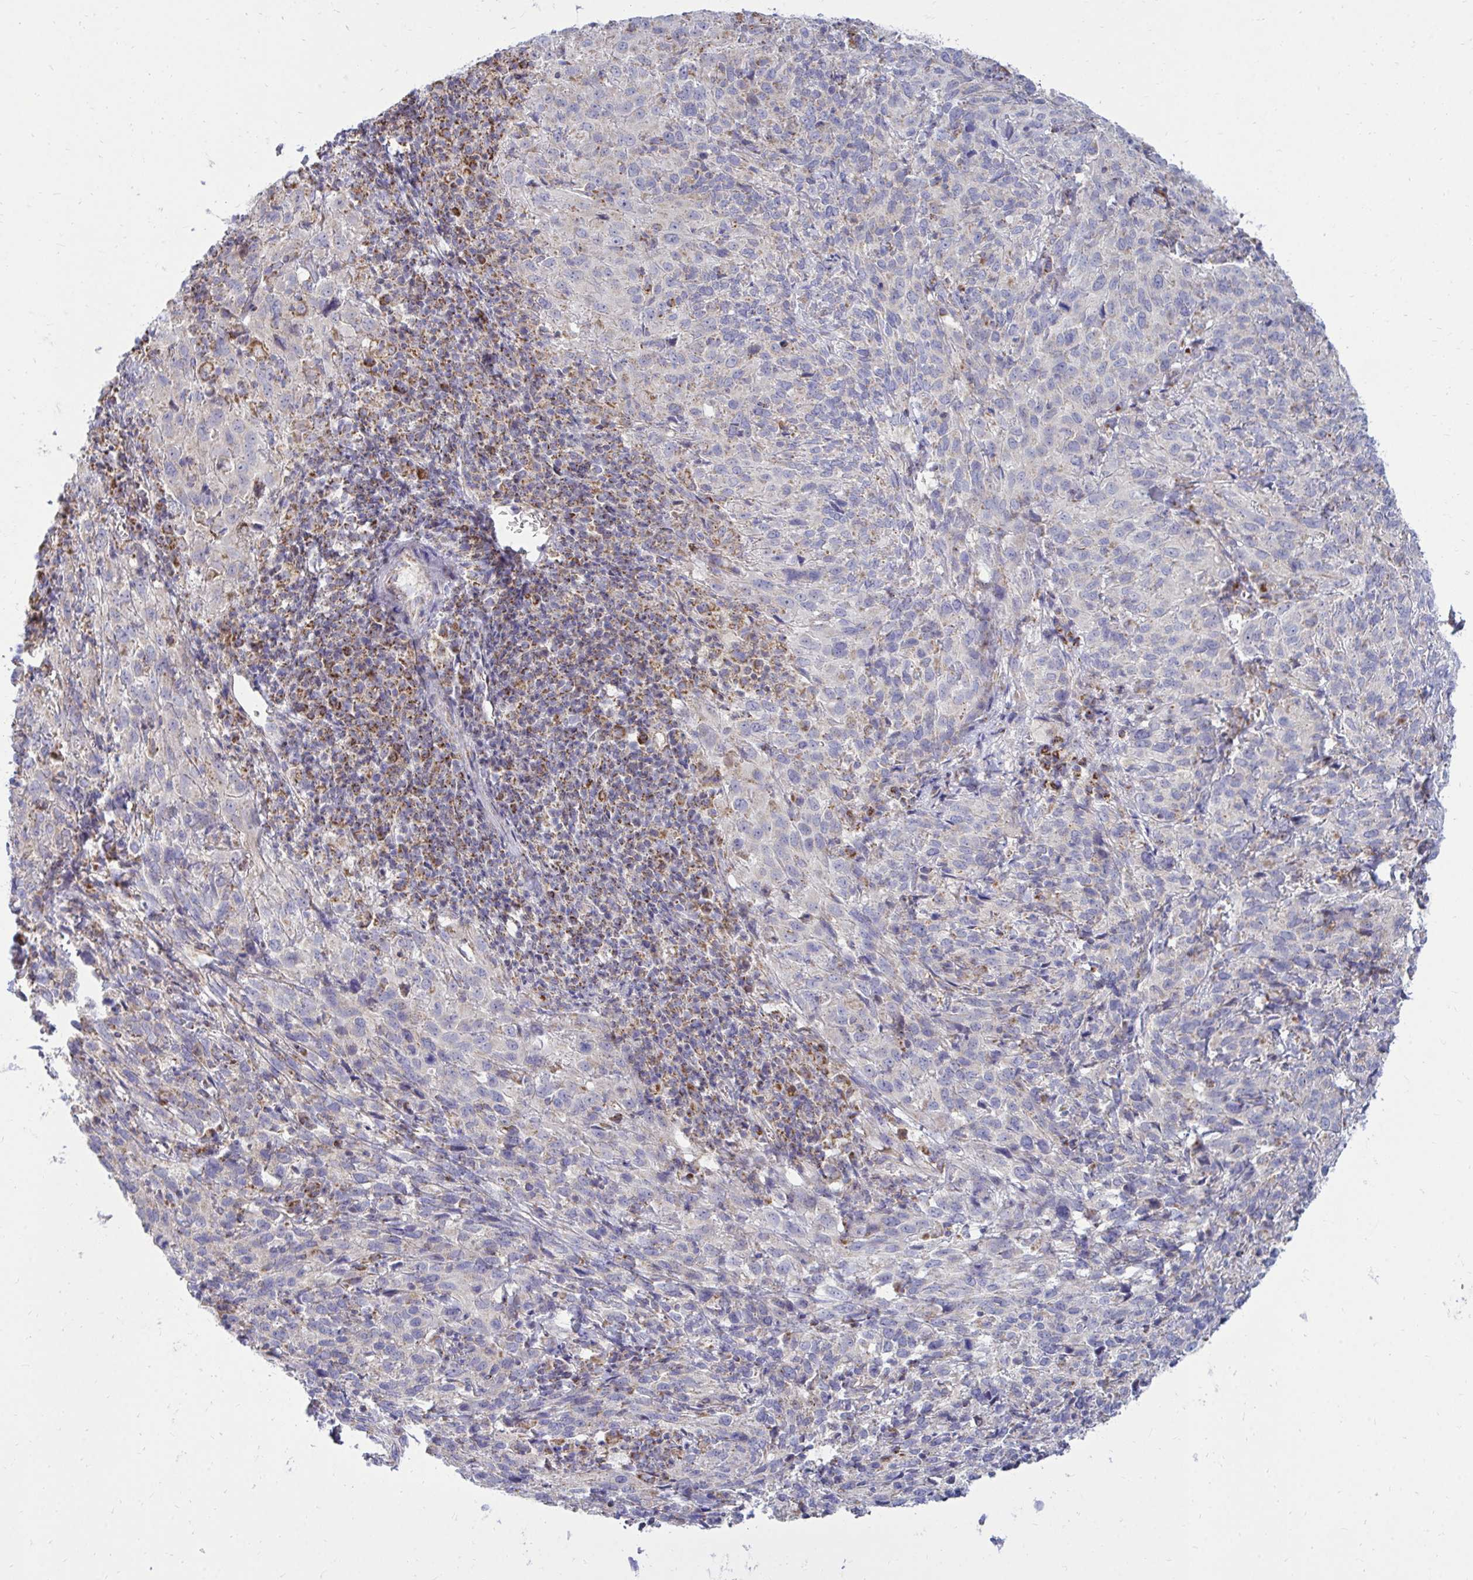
{"staining": {"intensity": "weak", "quantity": "<25%", "location": "cytoplasmic/membranous"}, "tissue": "cervical cancer", "cell_type": "Tumor cells", "image_type": "cancer", "snomed": [{"axis": "morphology", "description": "Squamous cell carcinoma, NOS"}, {"axis": "topography", "description": "Cervix"}], "caption": "Immunohistochemistry (IHC) histopathology image of neoplastic tissue: squamous cell carcinoma (cervical) stained with DAB exhibits no significant protein expression in tumor cells.", "gene": "OR10R2", "patient": {"sex": "female", "age": 51}}